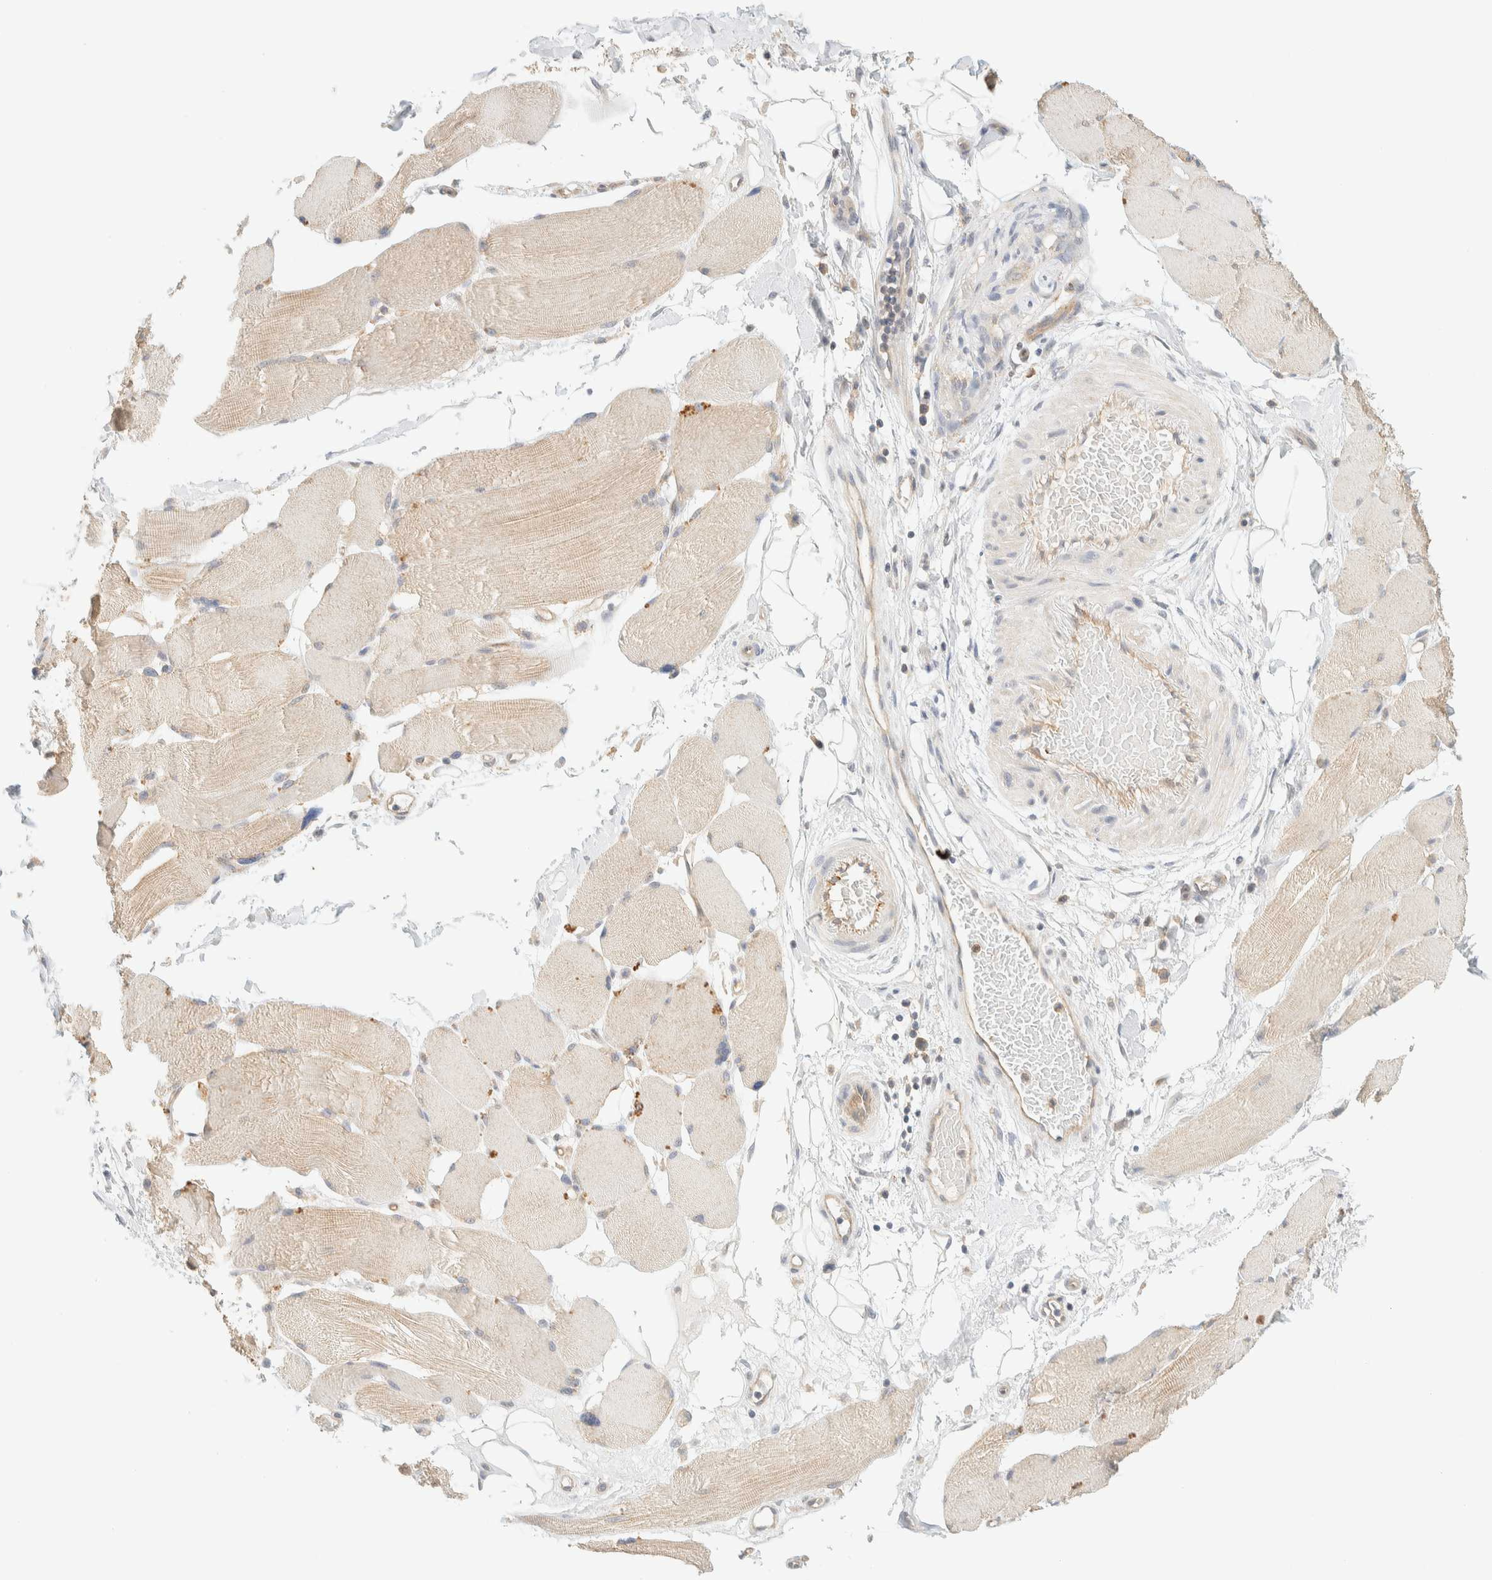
{"staining": {"intensity": "weak", "quantity": ">75%", "location": "cytoplasmic/membranous"}, "tissue": "skeletal muscle", "cell_type": "Myocytes", "image_type": "normal", "snomed": [{"axis": "morphology", "description": "Normal tissue, NOS"}, {"axis": "topography", "description": "Skin"}, {"axis": "topography", "description": "Skeletal muscle"}], "caption": "This is an image of IHC staining of unremarkable skeletal muscle, which shows weak positivity in the cytoplasmic/membranous of myocytes.", "gene": "TBC1D8B", "patient": {"sex": "male", "age": 83}}